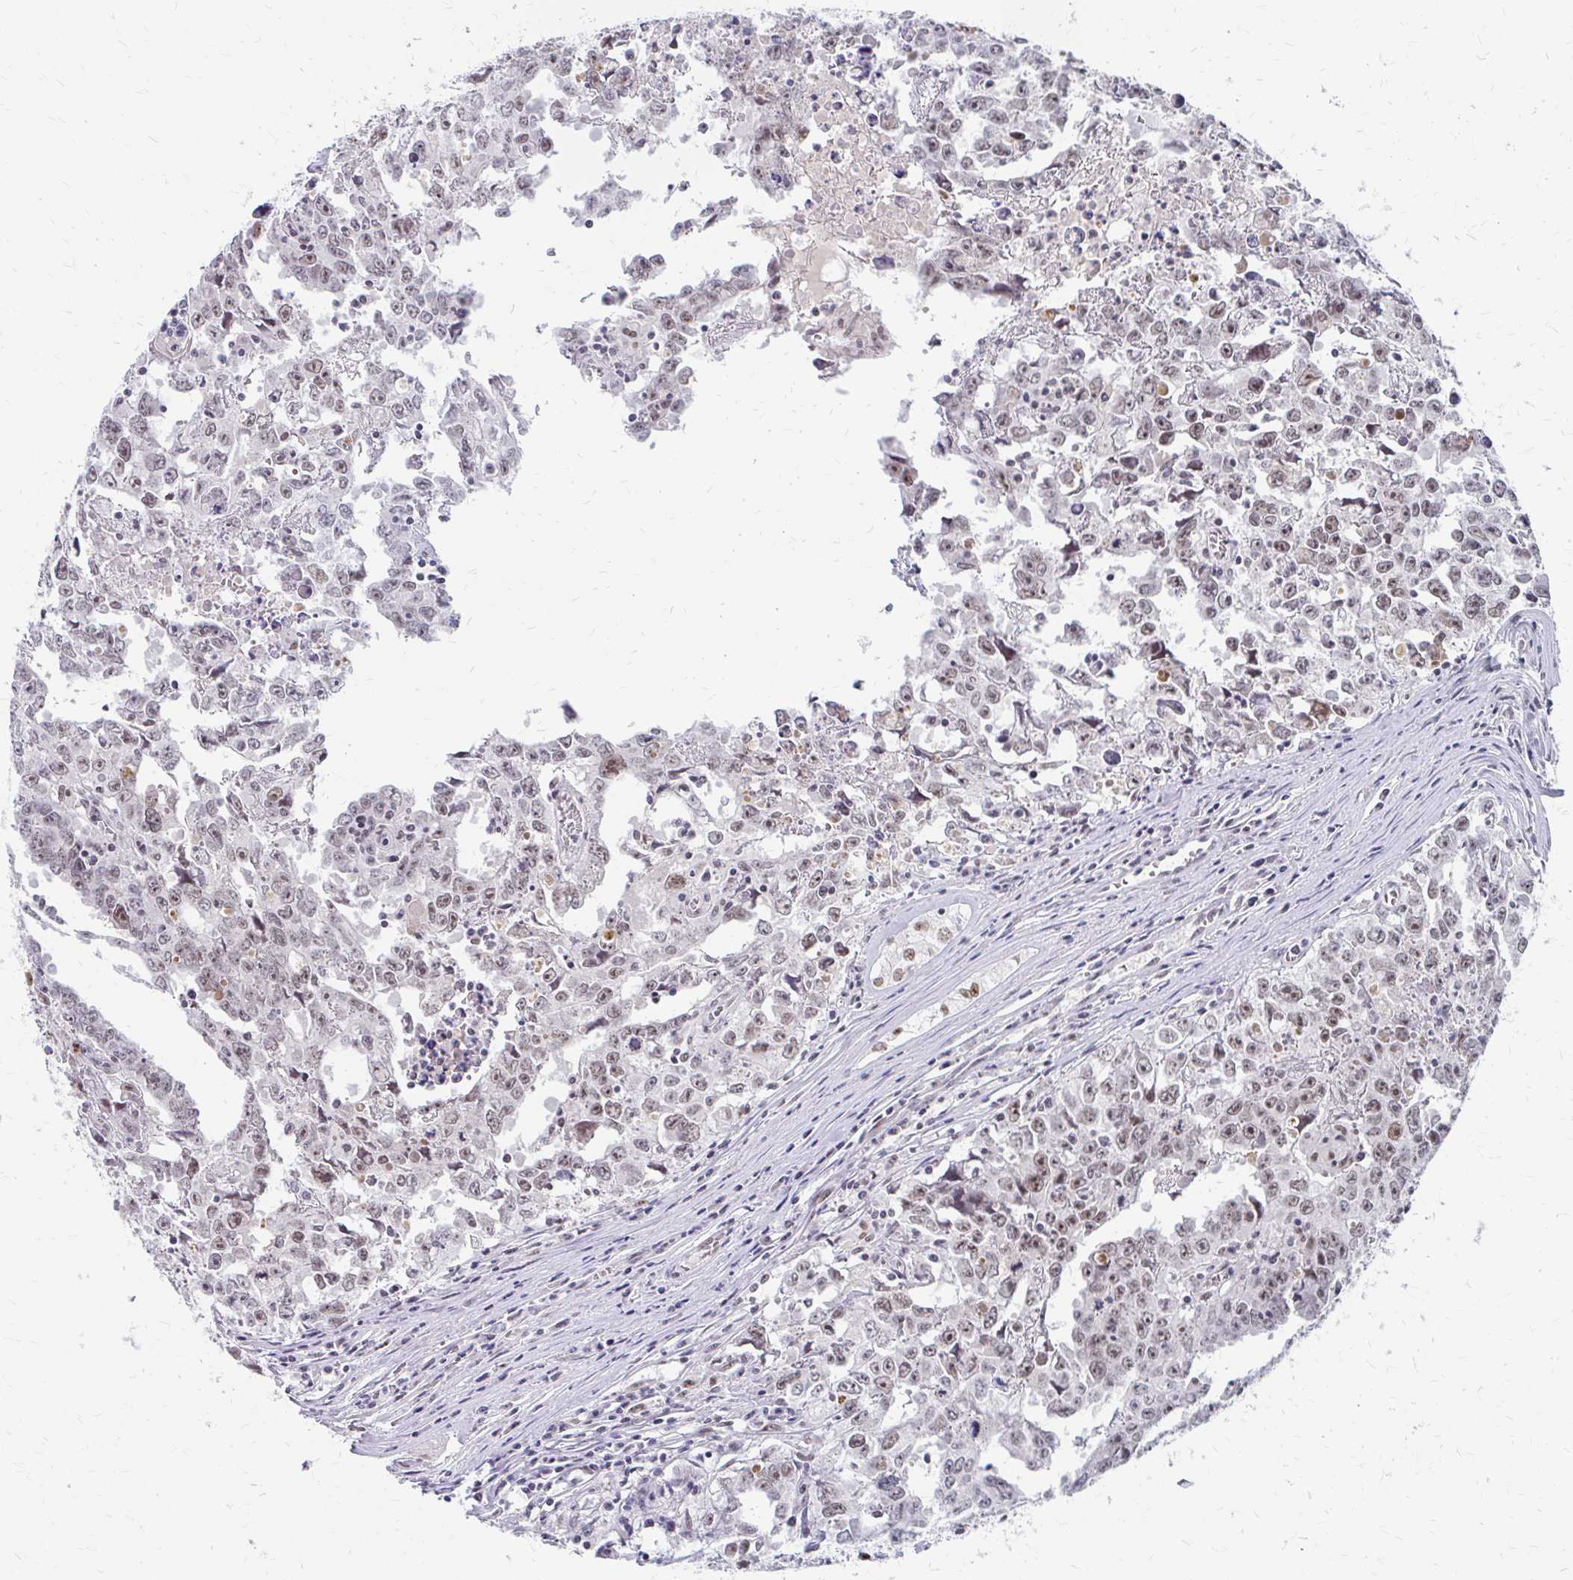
{"staining": {"intensity": "moderate", "quantity": "25%-75%", "location": "nuclear"}, "tissue": "testis cancer", "cell_type": "Tumor cells", "image_type": "cancer", "snomed": [{"axis": "morphology", "description": "Carcinoma, Embryonal, NOS"}, {"axis": "topography", "description": "Testis"}], "caption": "Protein analysis of embryonal carcinoma (testis) tissue exhibits moderate nuclear staining in approximately 25%-75% of tumor cells.", "gene": "GTF2H1", "patient": {"sex": "male", "age": 22}}